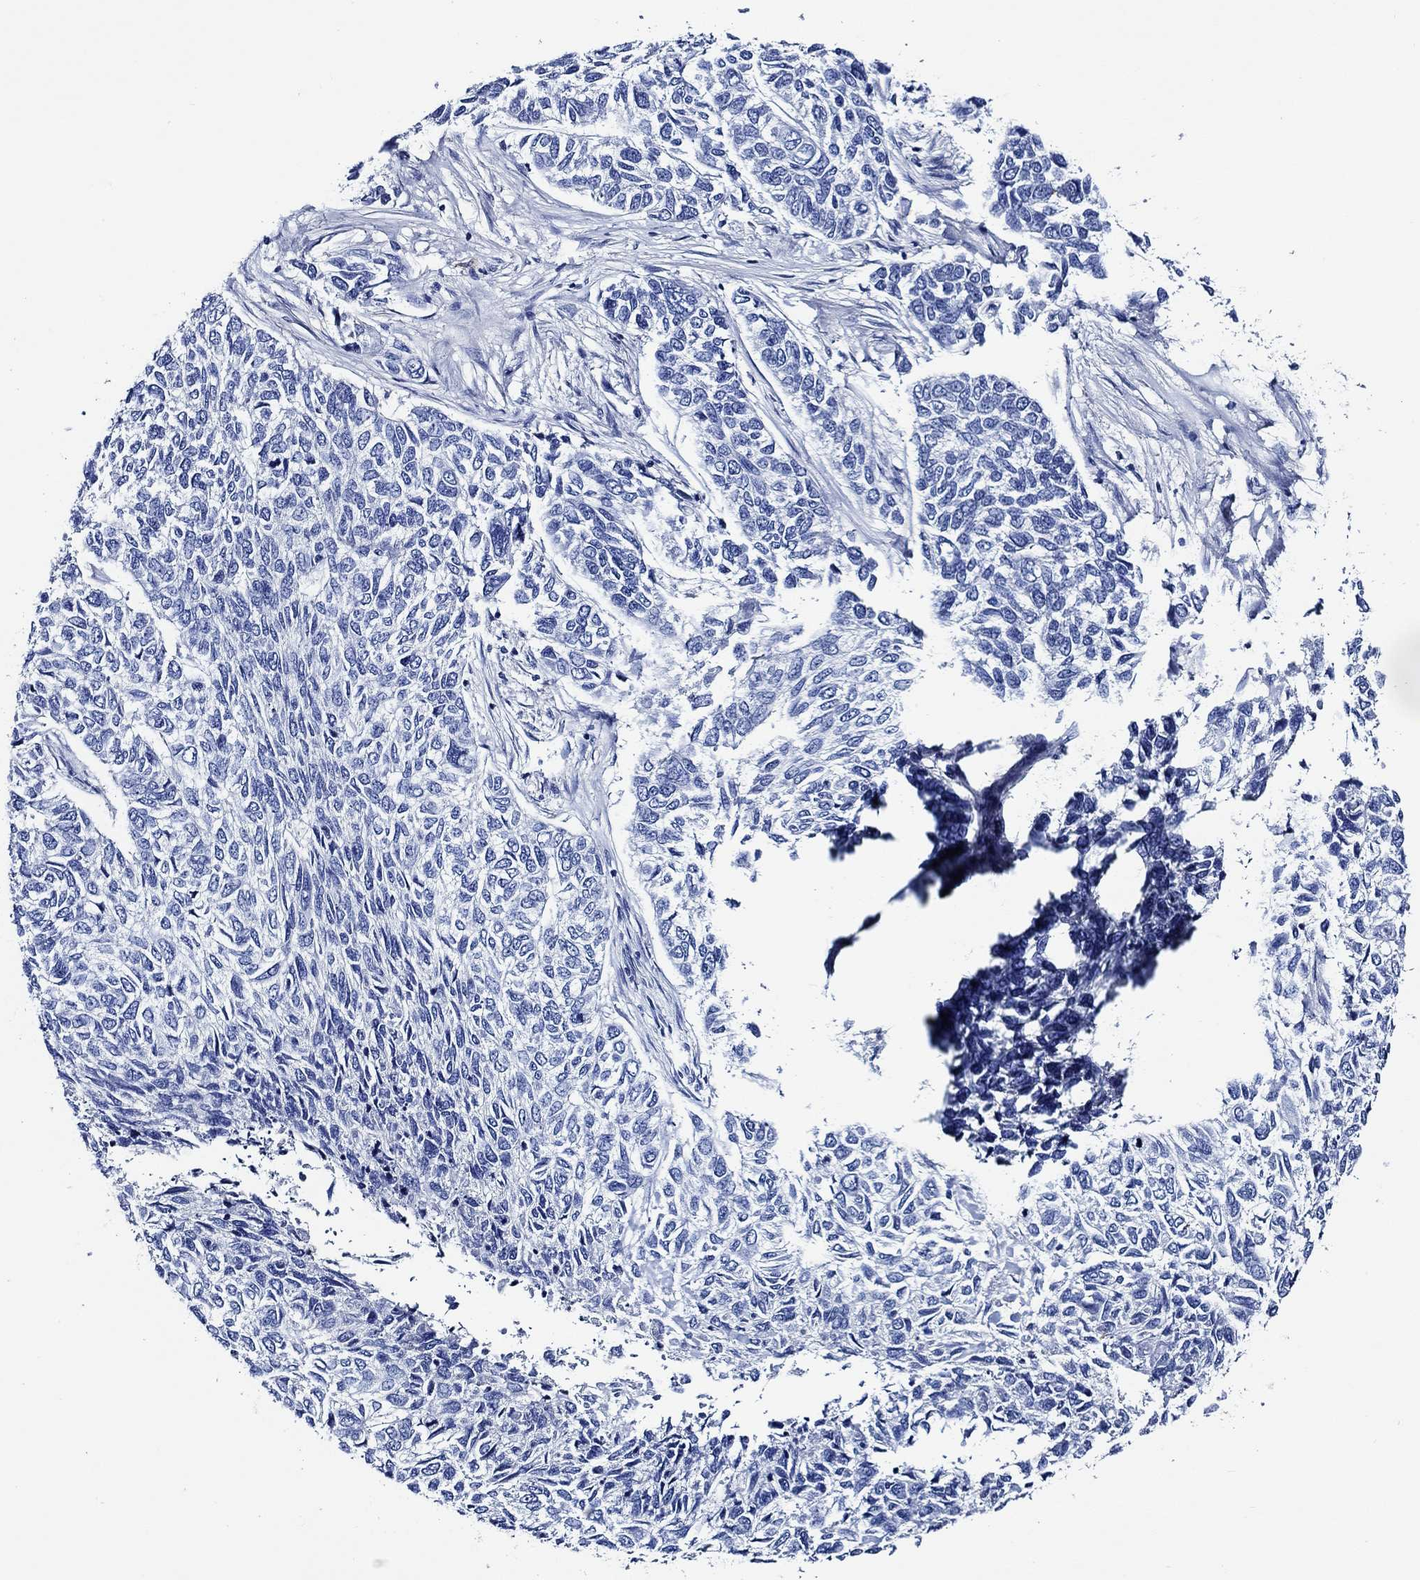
{"staining": {"intensity": "negative", "quantity": "none", "location": "none"}, "tissue": "skin cancer", "cell_type": "Tumor cells", "image_type": "cancer", "snomed": [{"axis": "morphology", "description": "Basal cell carcinoma"}, {"axis": "topography", "description": "Skin"}], "caption": "The micrograph shows no staining of tumor cells in skin basal cell carcinoma.", "gene": "WDR62", "patient": {"sex": "female", "age": 65}}